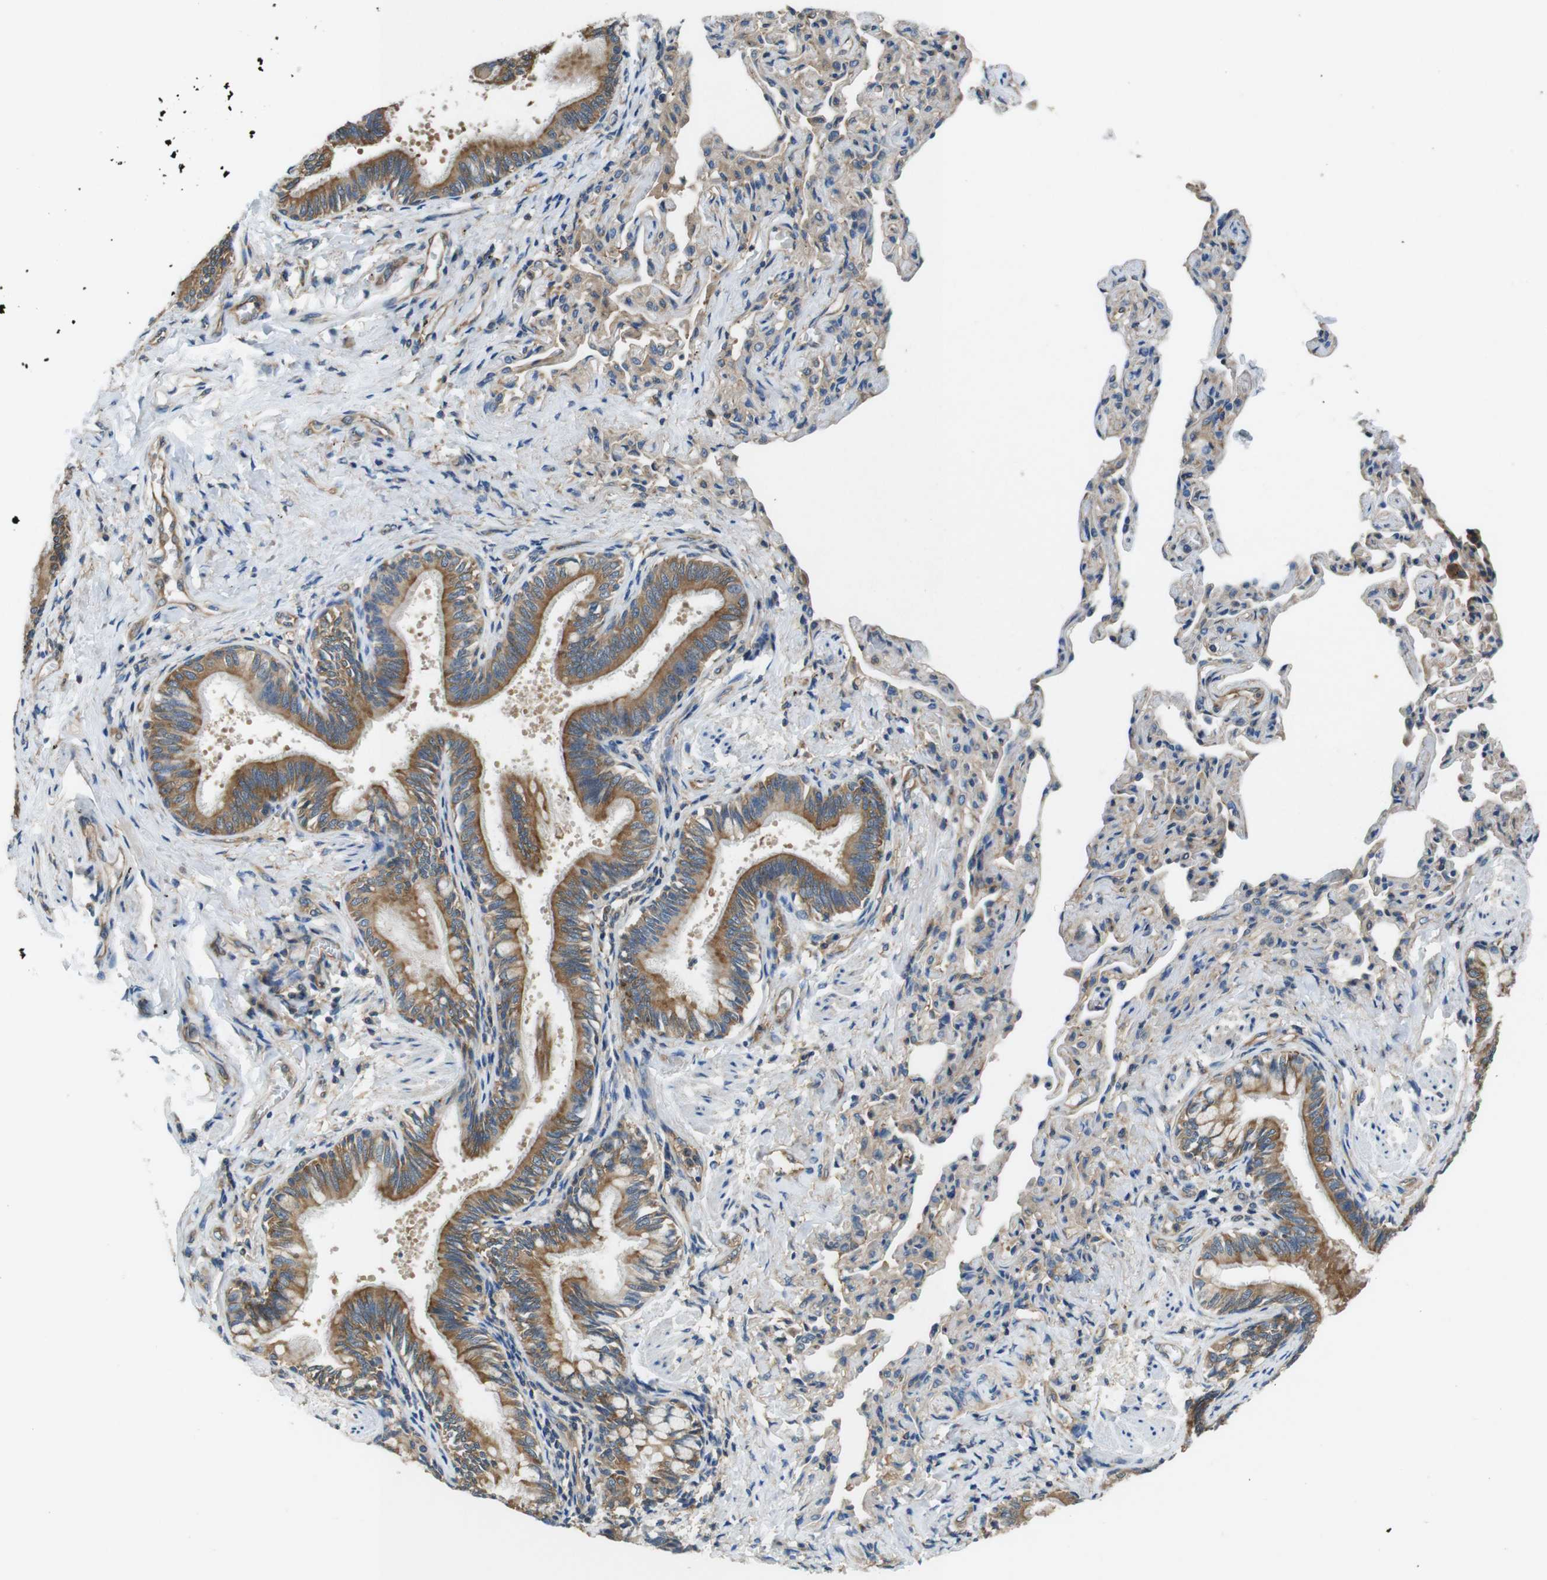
{"staining": {"intensity": "moderate", "quantity": ">75%", "location": "cytoplasmic/membranous"}, "tissue": "bronchus", "cell_type": "Respiratory epithelial cells", "image_type": "normal", "snomed": [{"axis": "morphology", "description": "Normal tissue, NOS"}, {"axis": "topography", "description": "Bronchus"}, {"axis": "topography", "description": "Lung"}], "caption": "An IHC image of normal tissue is shown. Protein staining in brown labels moderate cytoplasmic/membranous positivity in bronchus within respiratory epithelial cells.", "gene": "DCTN1", "patient": {"sex": "male", "age": 64}}